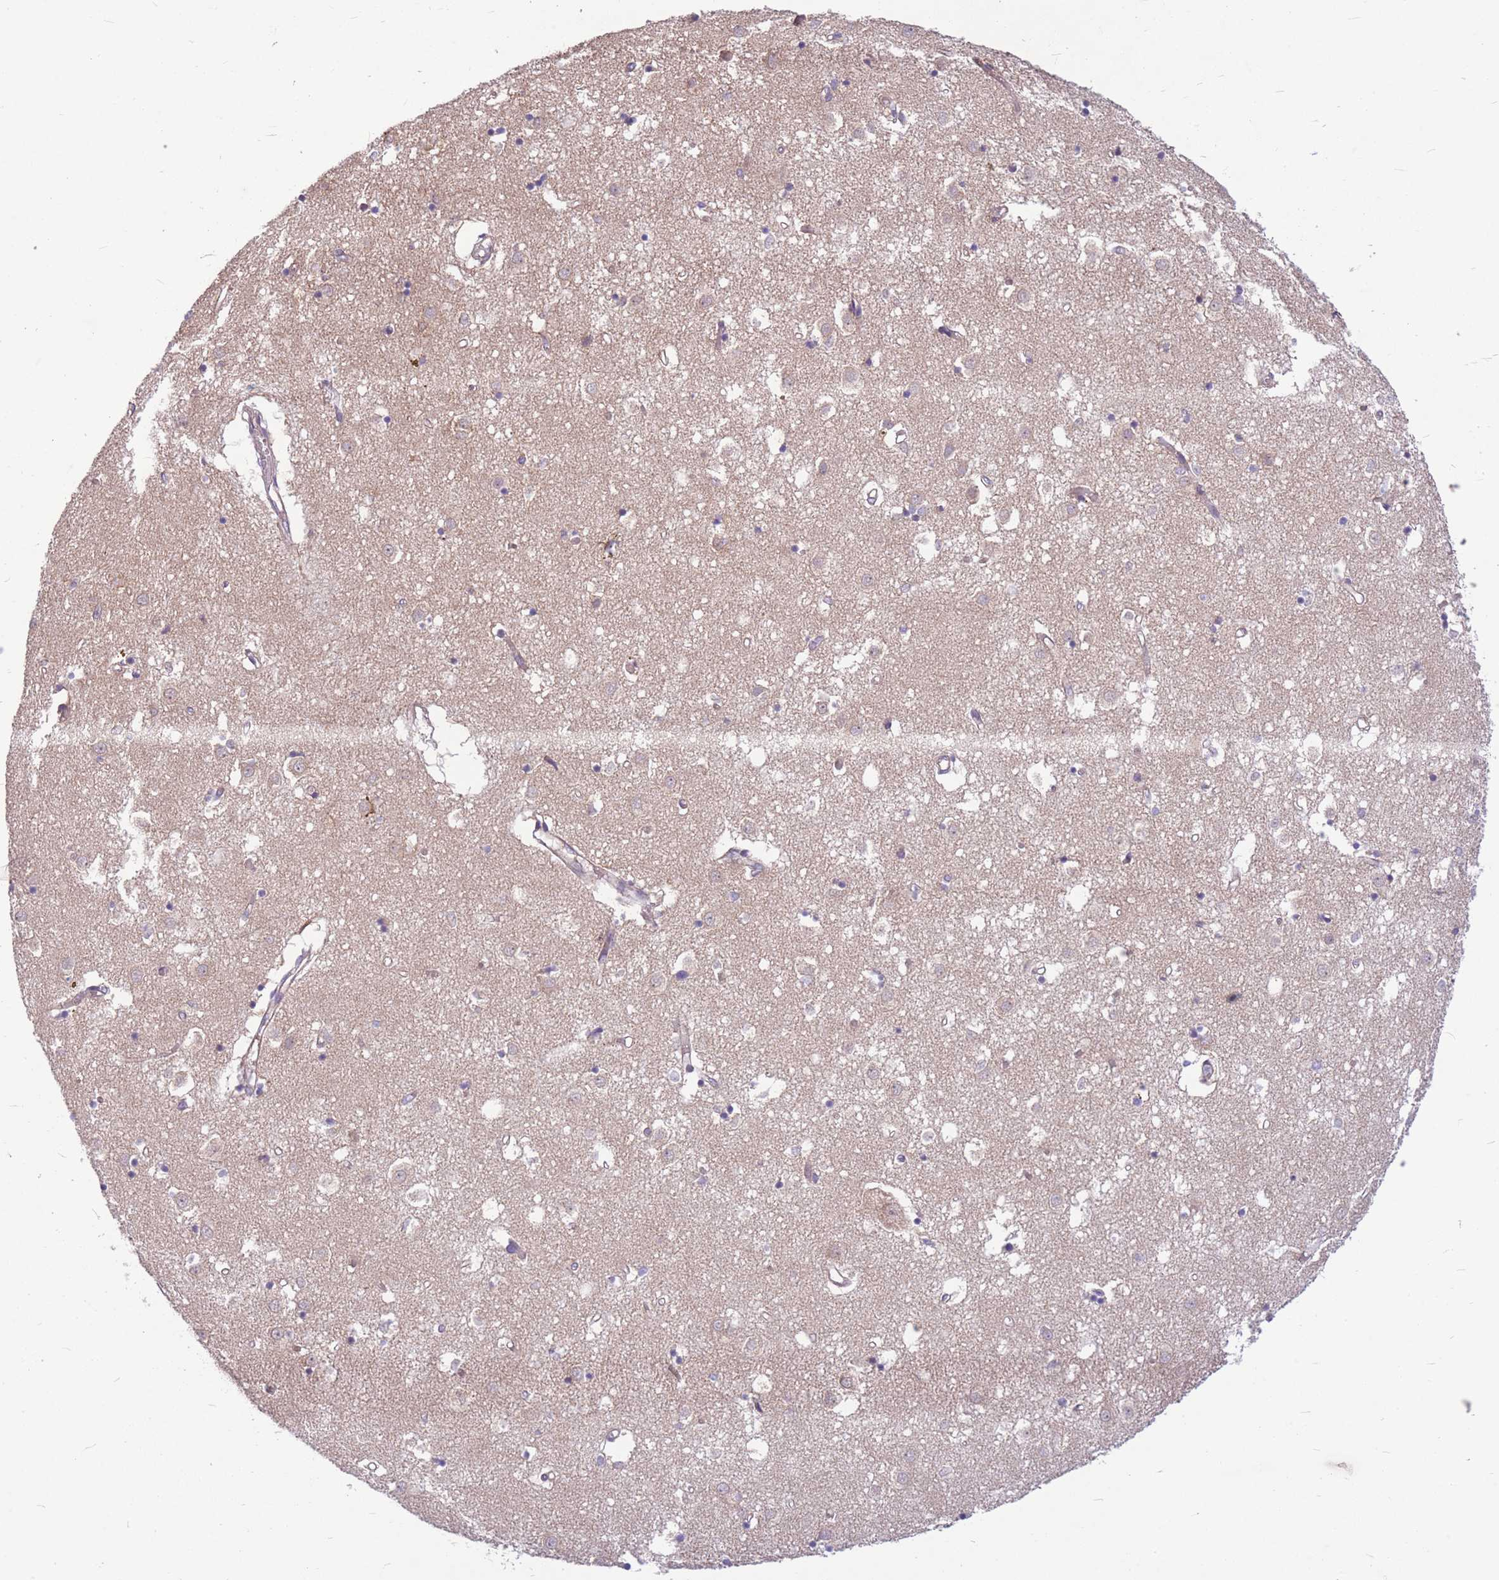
{"staining": {"intensity": "negative", "quantity": "none", "location": "none"}, "tissue": "caudate", "cell_type": "Glial cells", "image_type": "normal", "snomed": [{"axis": "morphology", "description": "Normal tissue, NOS"}, {"axis": "topography", "description": "Lateral ventricle wall"}], "caption": "This is an immunohistochemistry image of normal human caudate. There is no expression in glial cells.", "gene": "GMNN", "patient": {"sex": "male", "age": 70}}